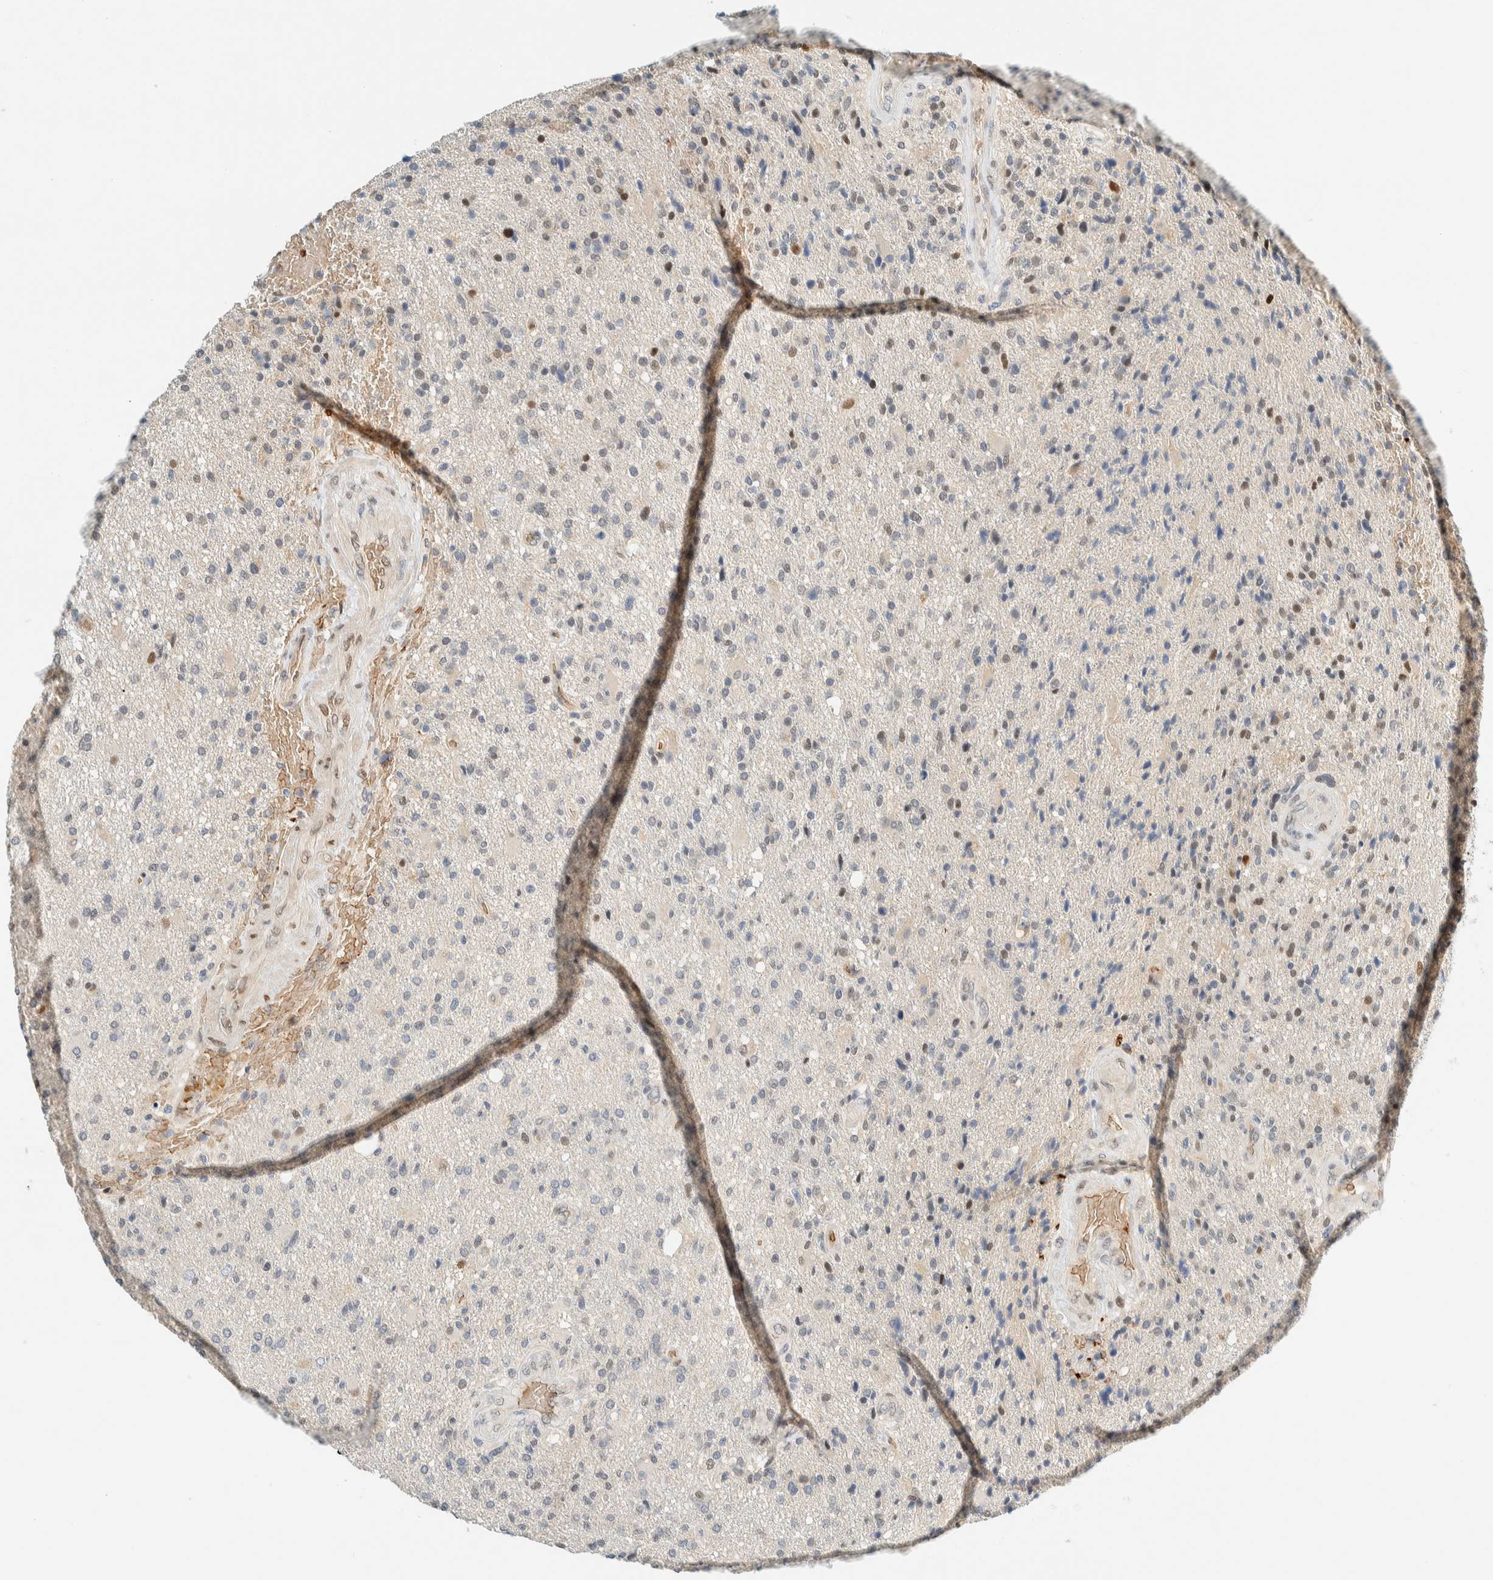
{"staining": {"intensity": "weak", "quantity": "<25%", "location": "nuclear"}, "tissue": "glioma", "cell_type": "Tumor cells", "image_type": "cancer", "snomed": [{"axis": "morphology", "description": "Glioma, malignant, High grade"}, {"axis": "topography", "description": "Brain"}], "caption": "This is an immunohistochemistry (IHC) micrograph of human glioma. There is no expression in tumor cells.", "gene": "TSTD2", "patient": {"sex": "male", "age": 72}}